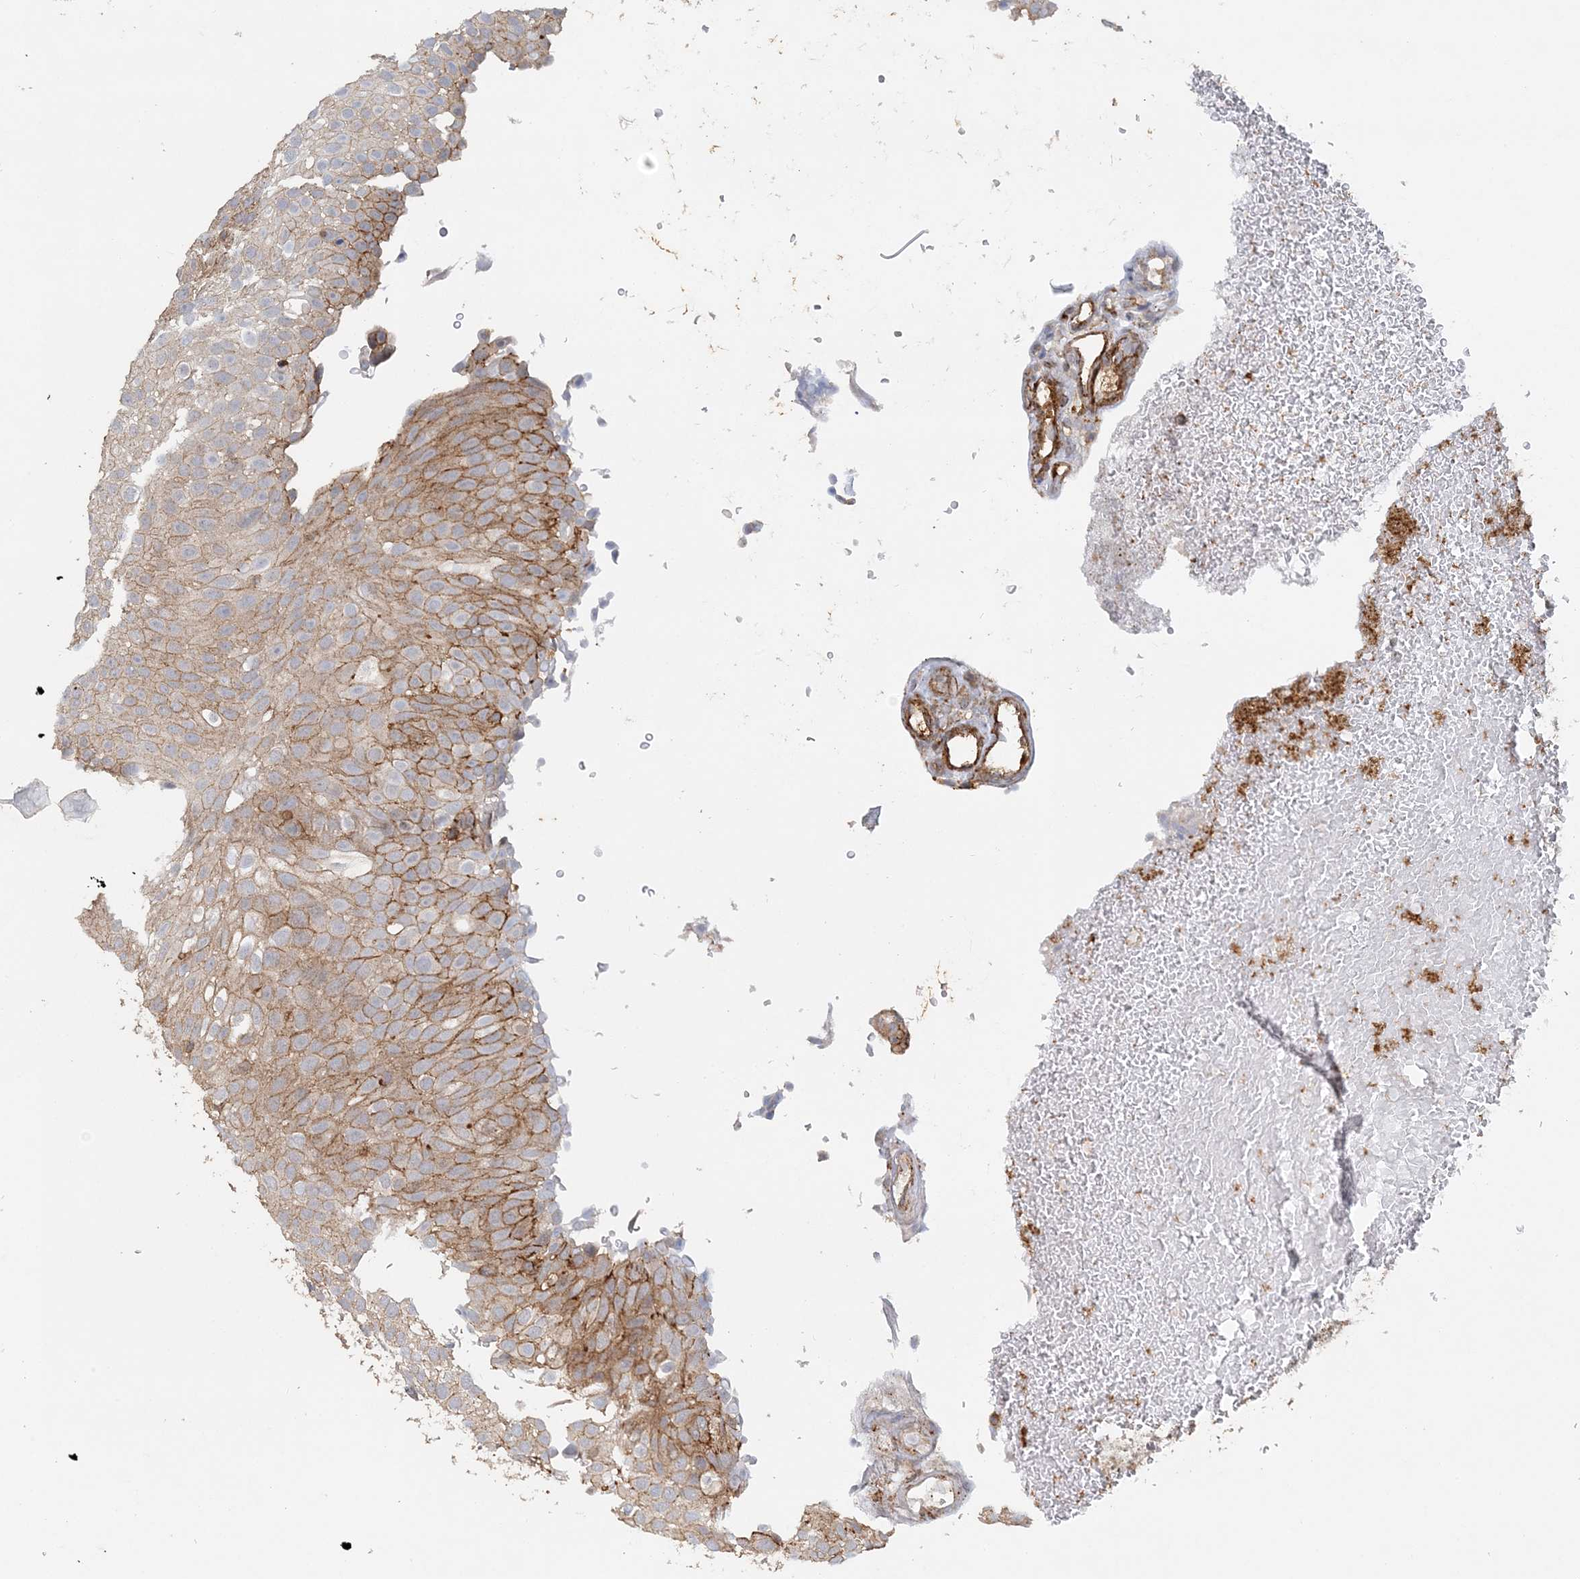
{"staining": {"intensity": "moderate", "quantity": ">75%", "location": "cytoplasmic/membranous"}, "tissue": "urothelial cancer", "cell_type": "Tumor cells", "image_type": "cancer", "snomed": [{"axis": "morphology", "description": "Urothelial carcinoma, Low grade"}, {"axis": "topography", "description": "Urinary bladder"}], "caption": "A high-resolution histopathology image shows immunohistochemistry staining of urothelial cancer, which reveals moderate cytoplasmic/membranous expression in about >75% of tumor cells.", "gene": "MAT2B", "patient": {"sex": "male", "age": 78}}